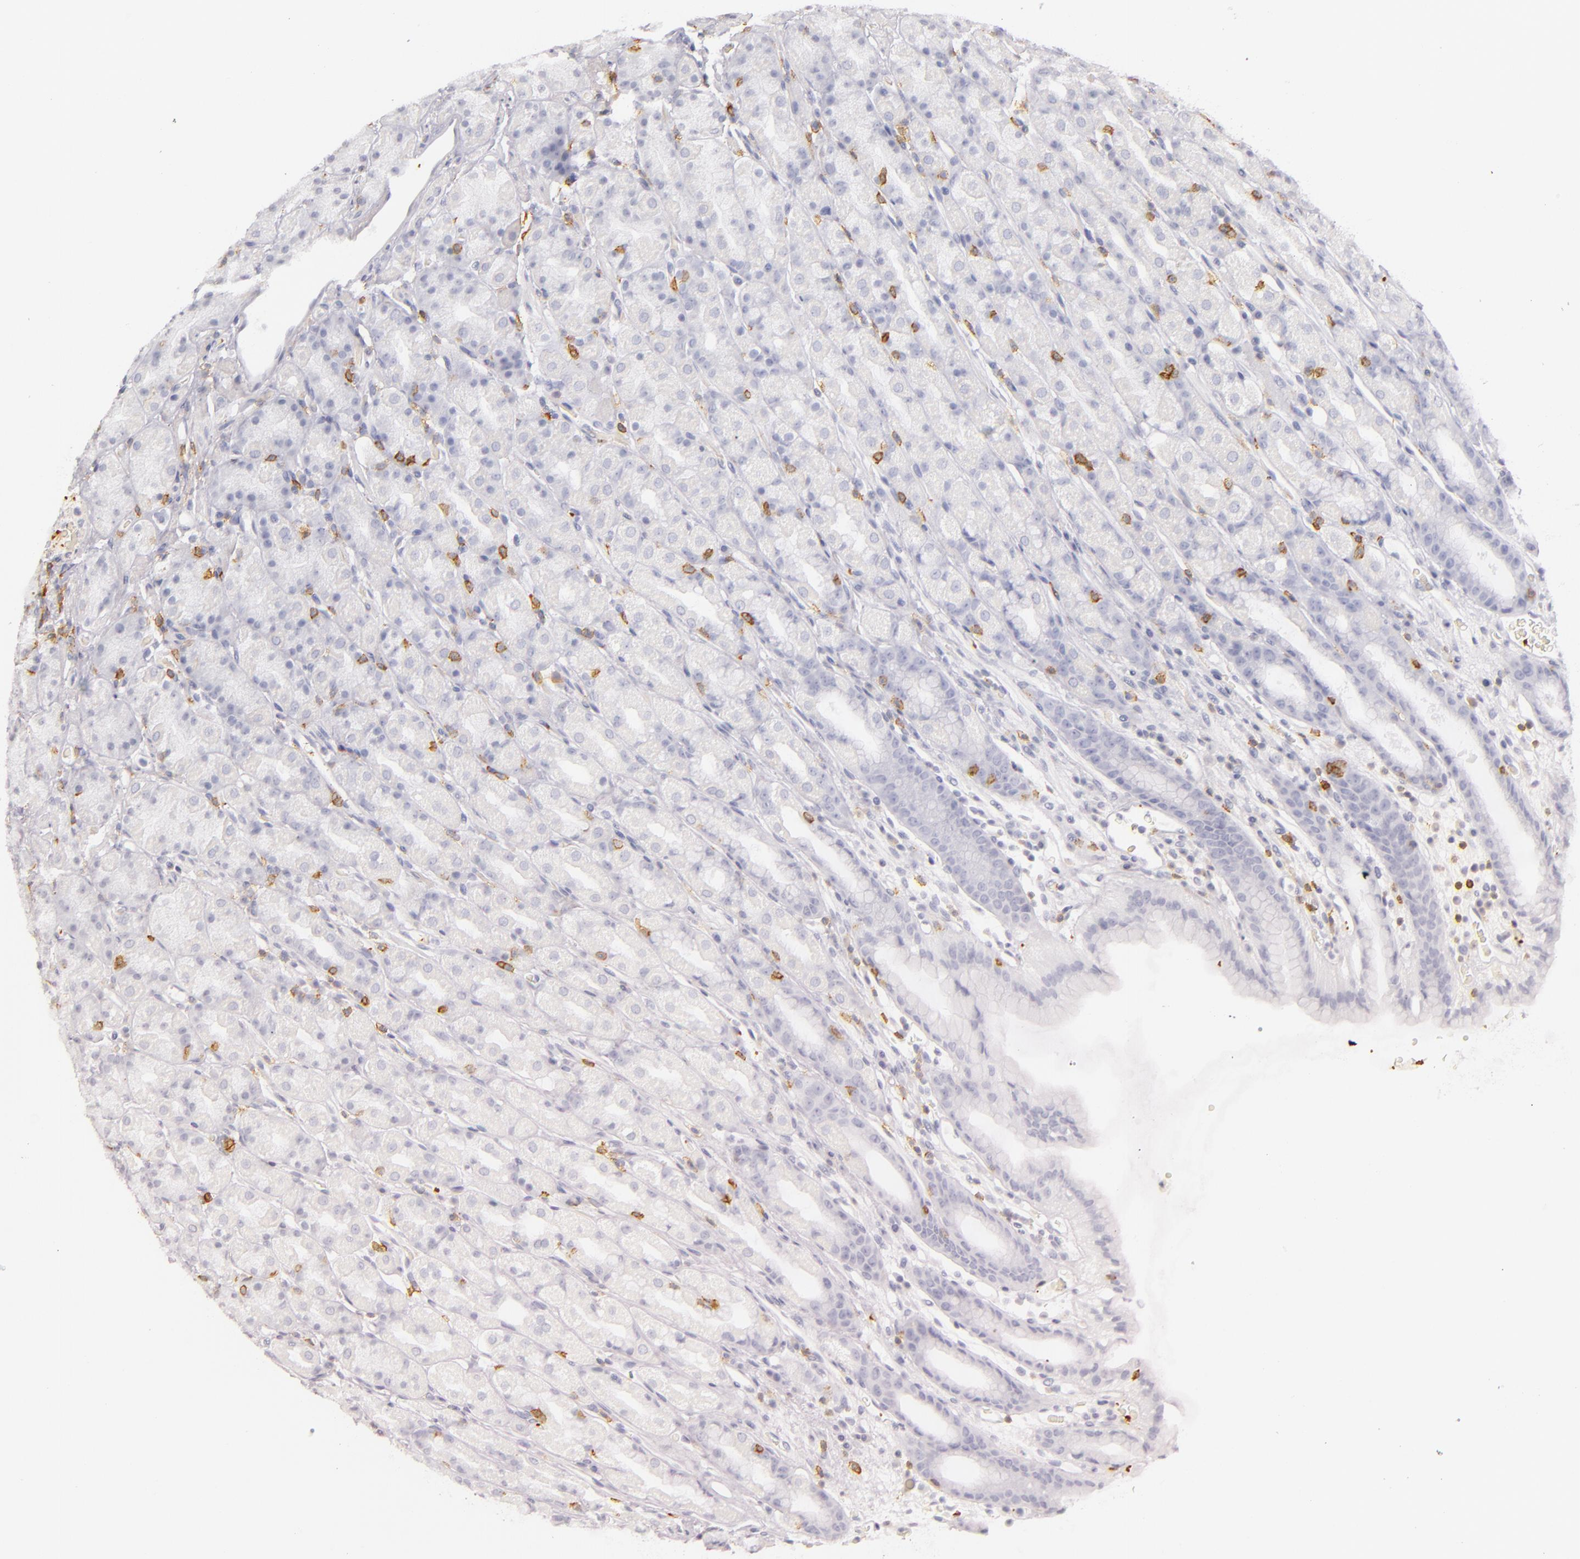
{"staining": {"intensity": "negative", "quantity": "none", "location": "none"}, "tissue": "stomach", "cell_type": "Glandular cells", "image_type": "normal", "snomed": [{"axis": "morphology", "description": "Normal tissue, NOS"}, {"axis": "topography", "description": "Stomach, upper"}], "caption": "The photomicrograph demonstrates no significant staining in glandular cells of stomach. (DAB immunohistochemistry, high magnification).", "gene": "LAT", "patient": {"sex": "male", "age": 68}}